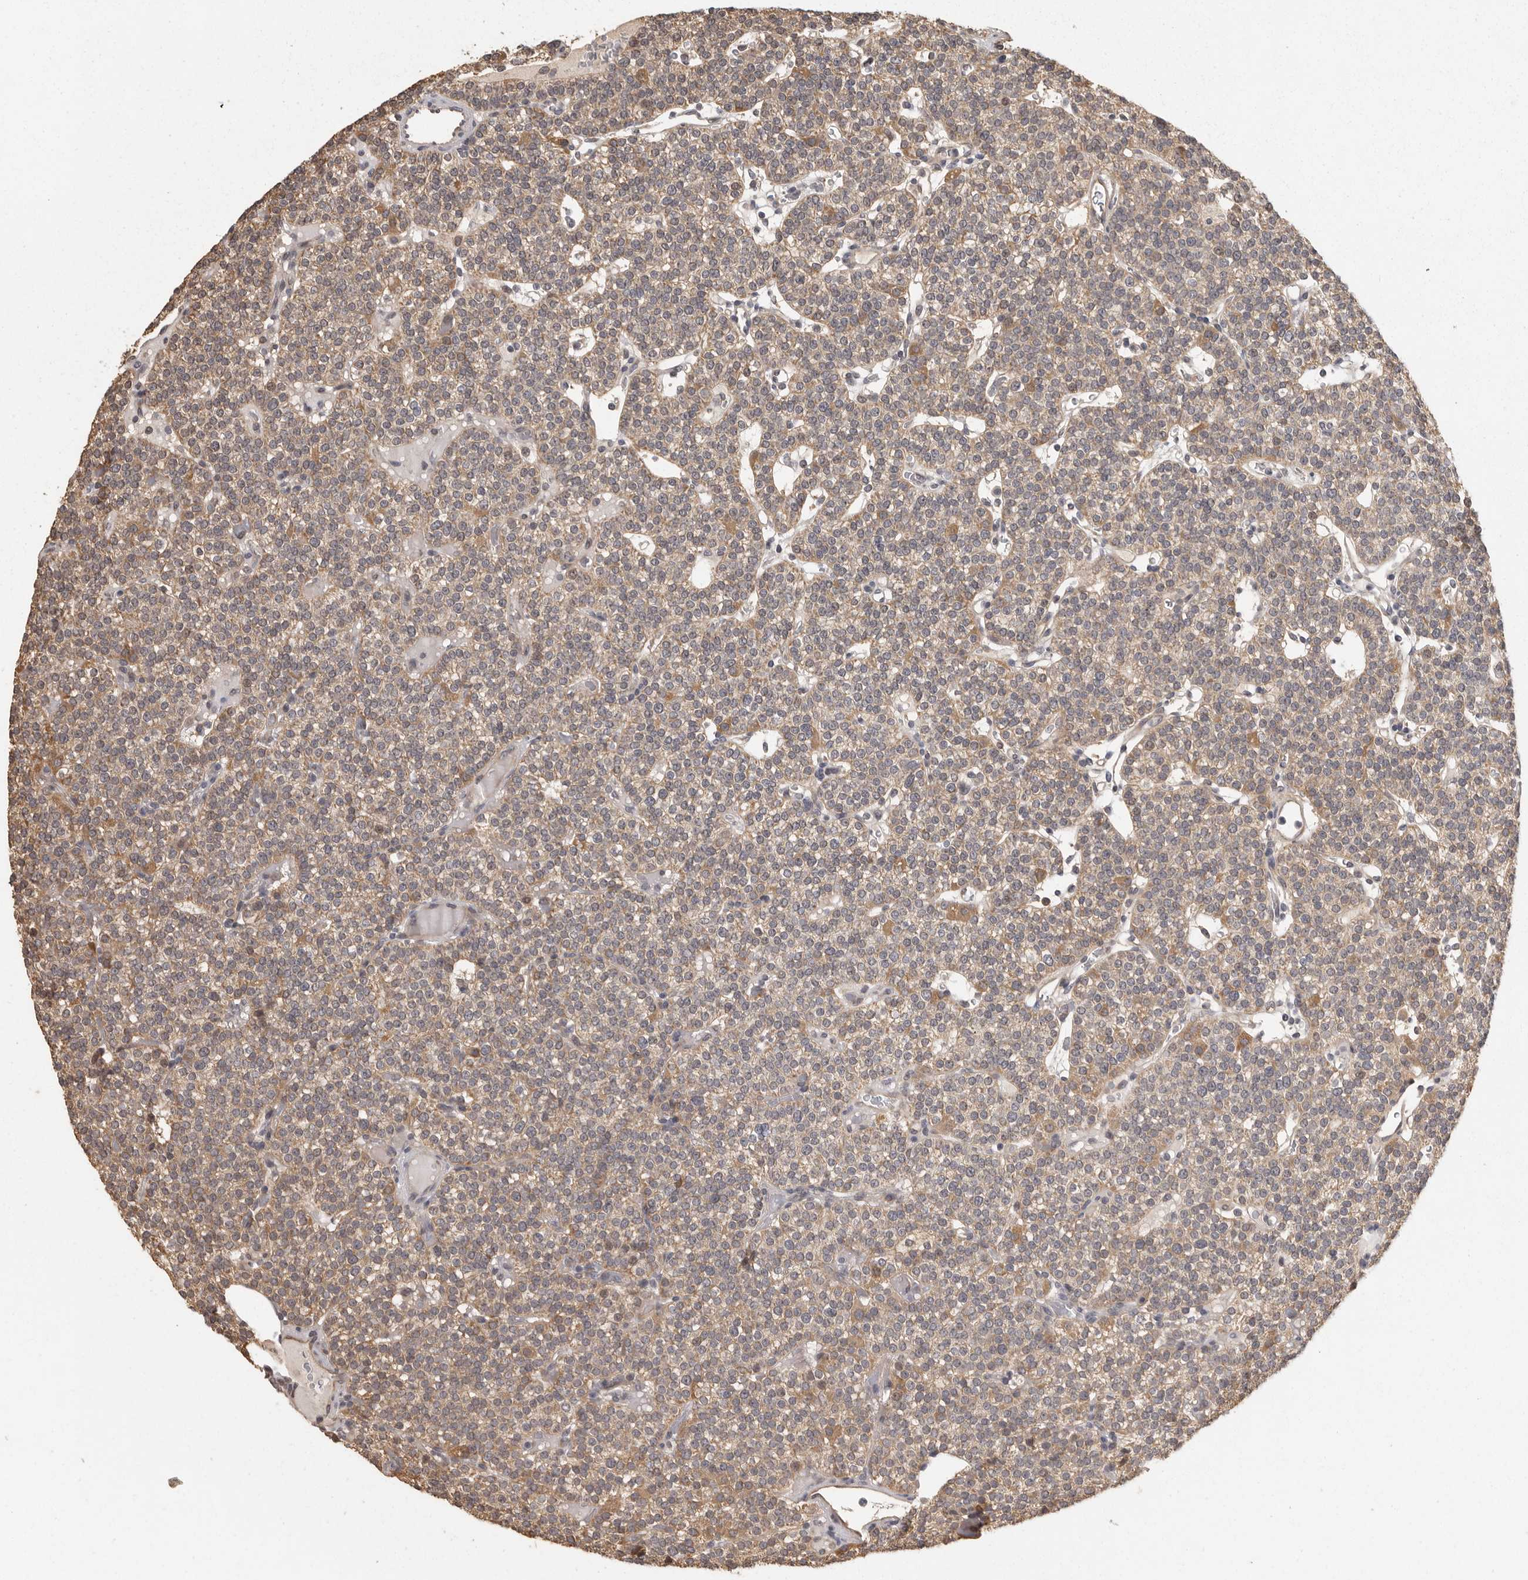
{"staining": {"intensity": "moderate", "quantity": "25%-75%", "location": "cytoplasmic/membranous"}, "tissue": "parathyroid gland", "cell_type": "Glandular cells", "image_type": "normal", "snomed": [{"axis": "morphology", "description": "Normal tissue, NOS"}, {"axis": "topography", "description": "Parathyroid gland"}], "caption": "The immunohistochemical stain labels moderate cytoplasmic/membranous positivity in glandular cells of benign parathyroid gland. The staining was performed using DAB (3,3'-diaminobenzidine) to visualize the protein expression in brown, while the nuclei were stained in blue with hematoxylin (Magnification: 20x).", "gene": "BAIAP2", "patient": {"sex": "male", "age": 83}}